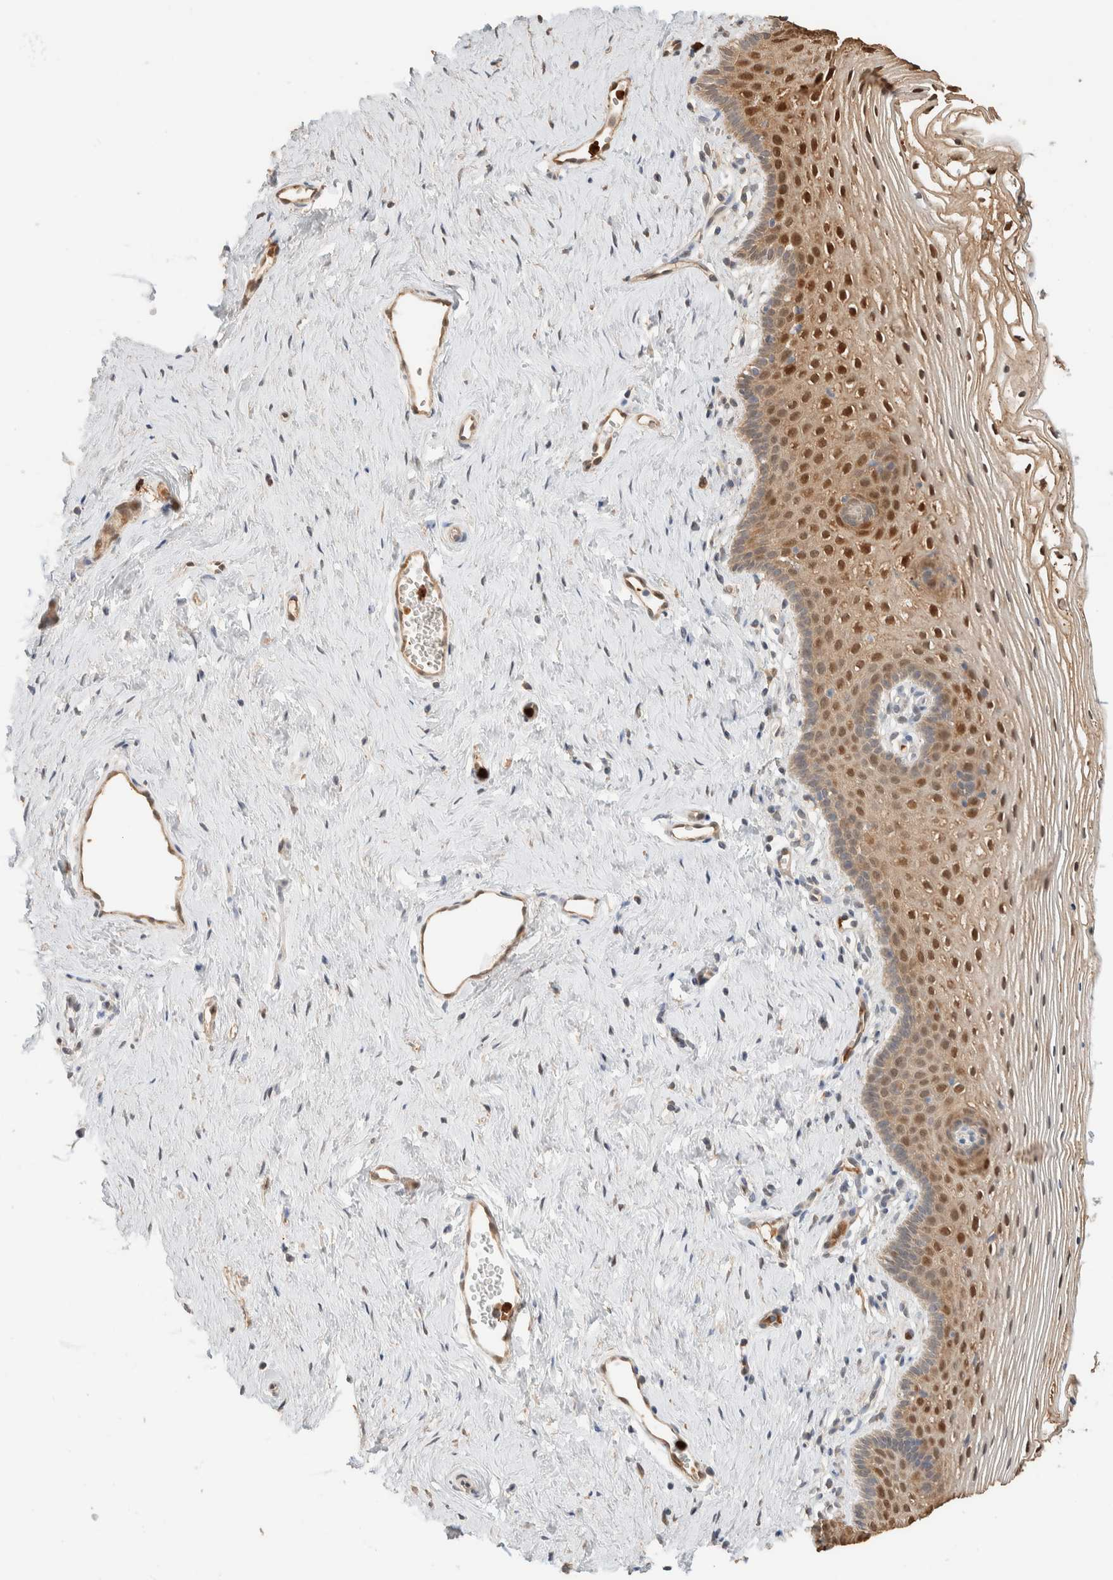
{"staining": {"intensity": "strong", "quantity": "25%-75%", "location": "cytoplasmic/membranous,nuclear"}, "tissue": "vagina", "cell_type": "Squamous epithelial cells", "image_type": "normal", "snomed": [{"axis": "morphology", "description": "Normal tissue, NOS"}, {"axis": "topography", "description": "Vagina"}], "caption": "Immunohistochemical staining of unremarkable vagina demonstrates strong cytoplasmic/membranous,nuclear protein positivity in approximately 25%-75% of squamous epithelial cells. (DAB (3,3'-diaminobenzidine) = brown stain, brightfield microscopy at high magnification).", "gene": "SETD4", "patient": {"sex": "female", "age": 32}}